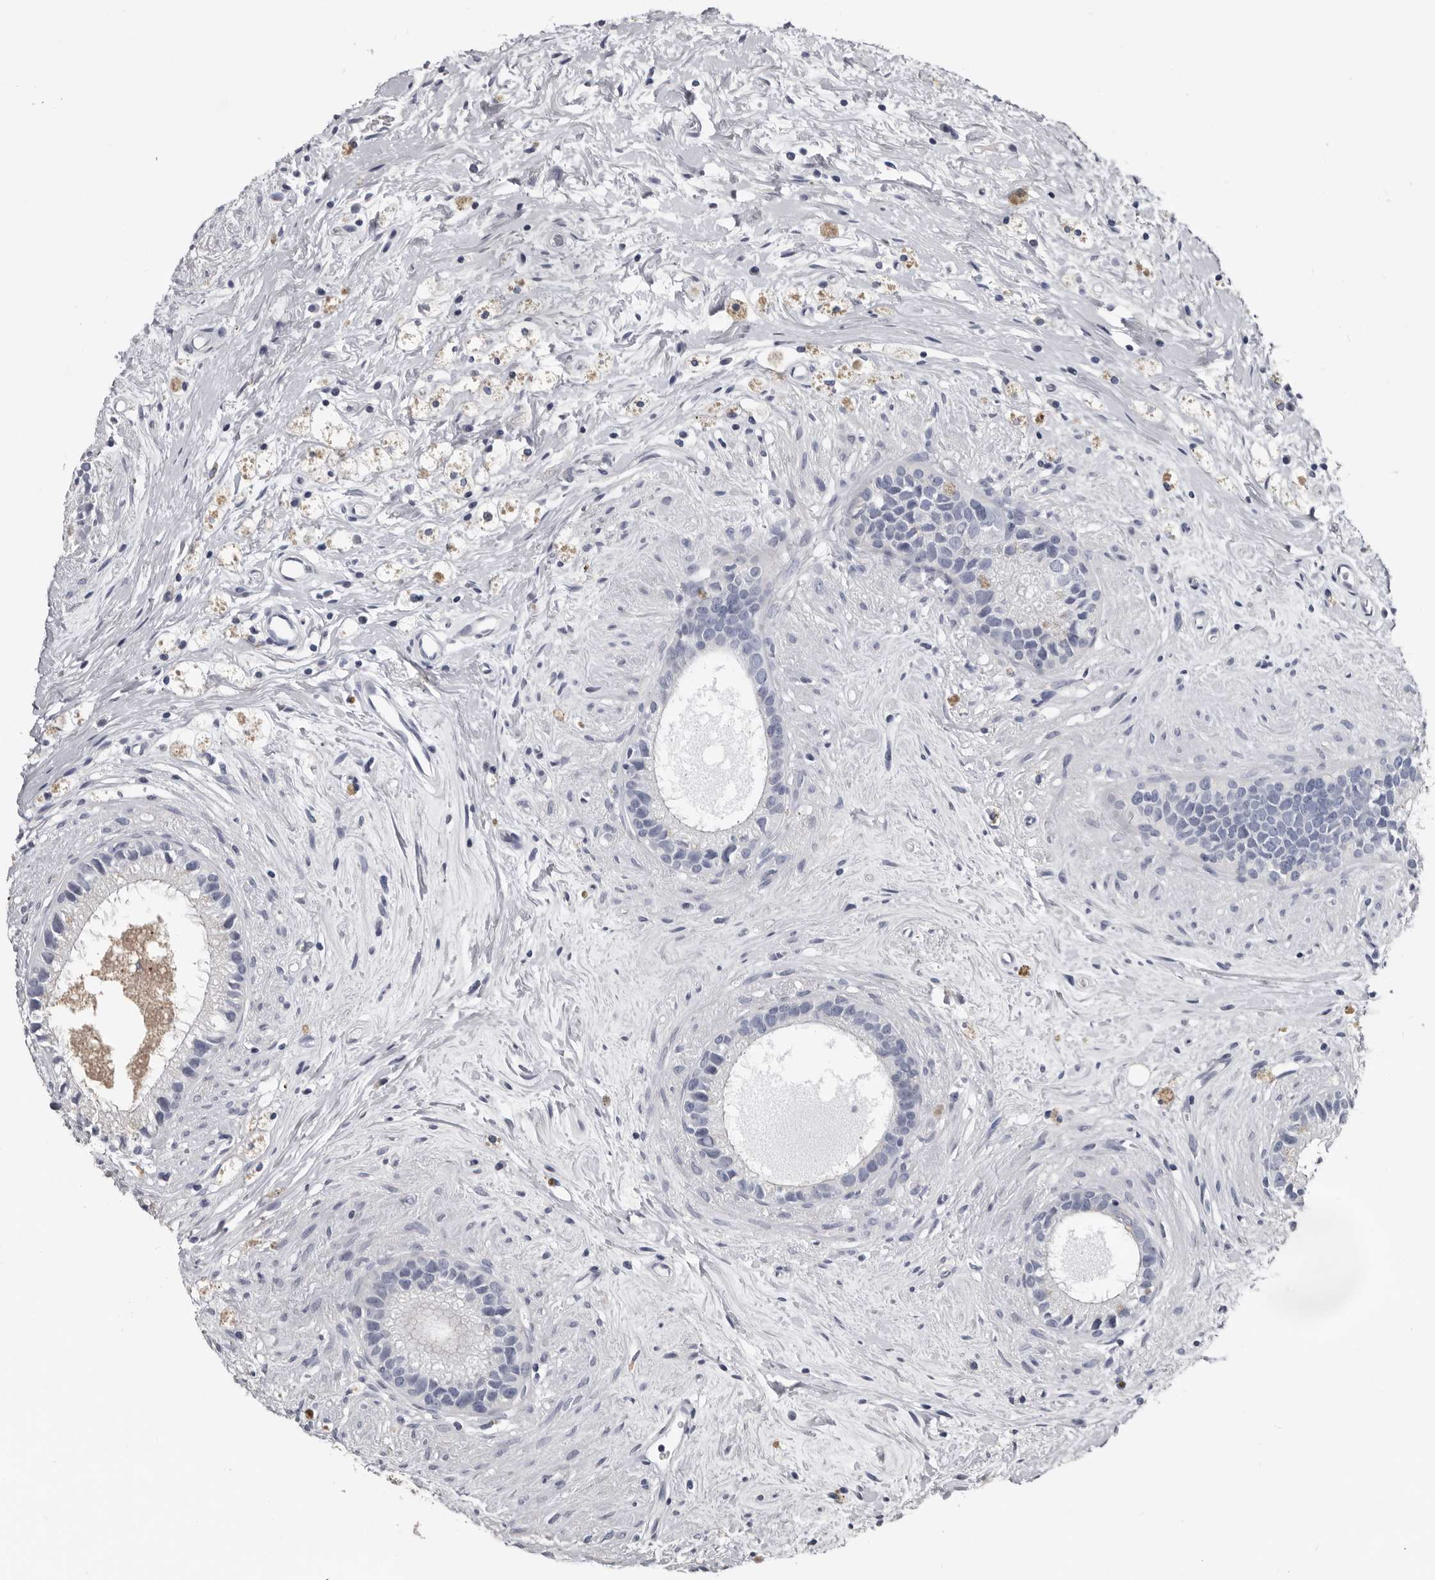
{"staining": {"intensity": "negative", "quantity": "none", "location": "none"}, "tissue": "epididymis", "cell_type": "Glandular cells", "image_type": "normal", "snomed": [{"axis": "morphology", "description": "Normal tissue, NOS"}, {"axis": "topography", "description": "Epididymis"}], "caption": "High power microscopy histopathology image of an immunohistochemistry (IHC) micrograph of benign epididymis, revealing no significant staining in glandular cells.", "gene": "FABP7", "patient": {"sex": "male", "age": 80}}